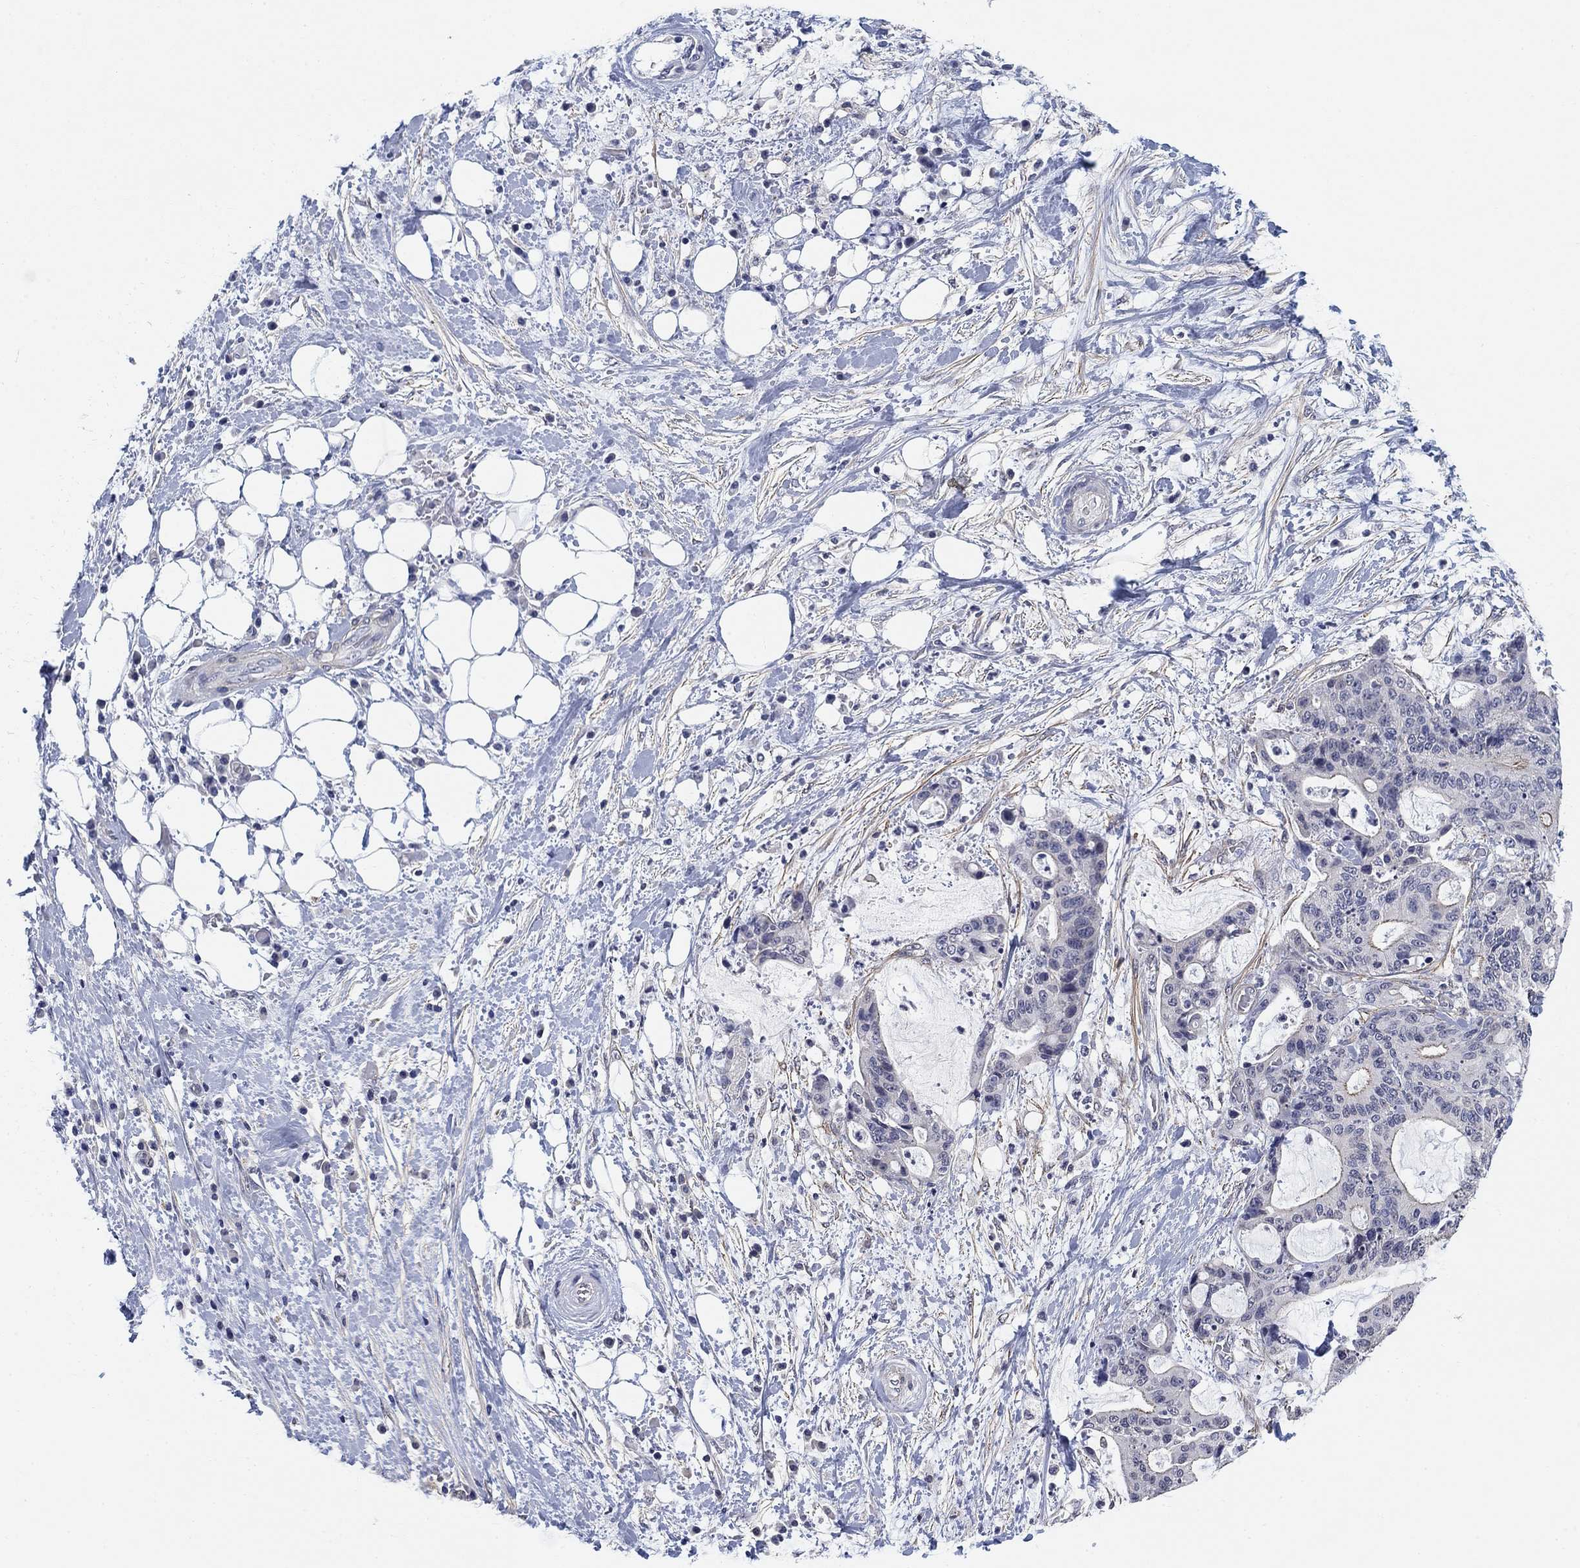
{"staining": {"intensity": "negative", "quantity": "none", "location": "none"}, "tissue": "liver cancer", "cell_type": "Tumor cells", "image_type": "cancer", "snomed": [{"axis": "morphology", "description": "Cholangiocarcinoma"}, {"axis": "topography", "description": "Liver"}], "caption": "Immunohistochemistry (IHC) histopathology image of neoplastic tissue: liver cancer (cholangiocarcinoma) stained with DAB demonstrates no significant protein positivity in tumor cells. The staining was performed using DAB (3,3'-diaminobenzidine) to visualize the protein expression in brown, while the nuclei were stained in blue with hematoxylin (Magnification: 20x).", "gene": "OTUB2", "patient": {"sex": "female", "age": 73}}